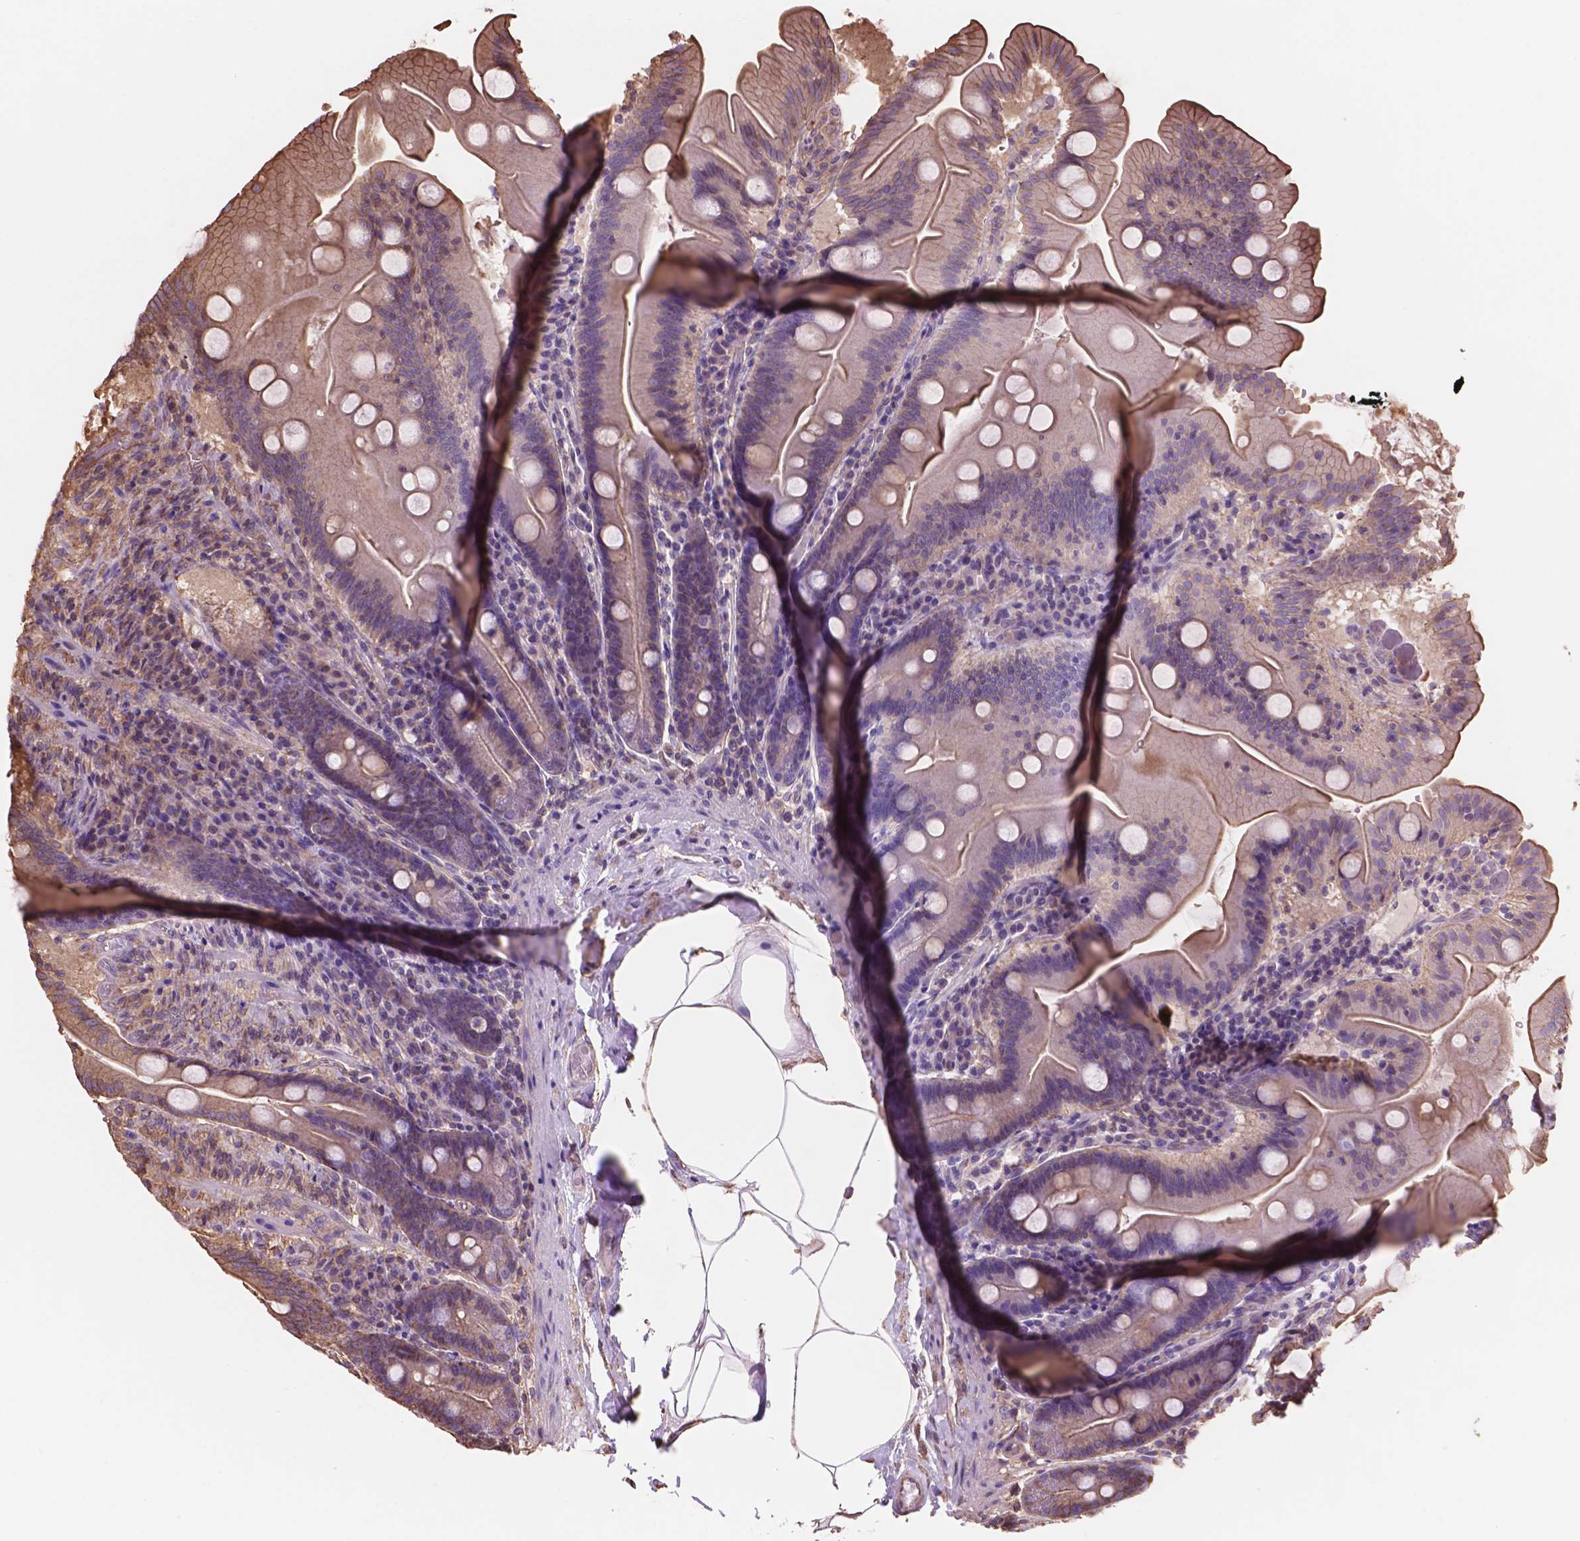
{"staining": {"intensity": "moderate", "quantity": "25%-75%", "location": "cytoplasmic/membranous"}, "tissue": "small intestine", "cell_type": "Glandular cells", "image_type": "normal", "snomed": [{"axis": "morphology", "description": "Normal tissue, NOS"}, {"axis": "topography", "description": "Small intestine"}], "caption": "Immunohistochemistry image of benign small intestine stained for a protein (brown), which shows medium levels of moderate cytoplasmic/membranous staining in approximately 25%-75% of glandular cells.", "gene": "NIPA2", "patient": {"sex": "male", "age": 37}}